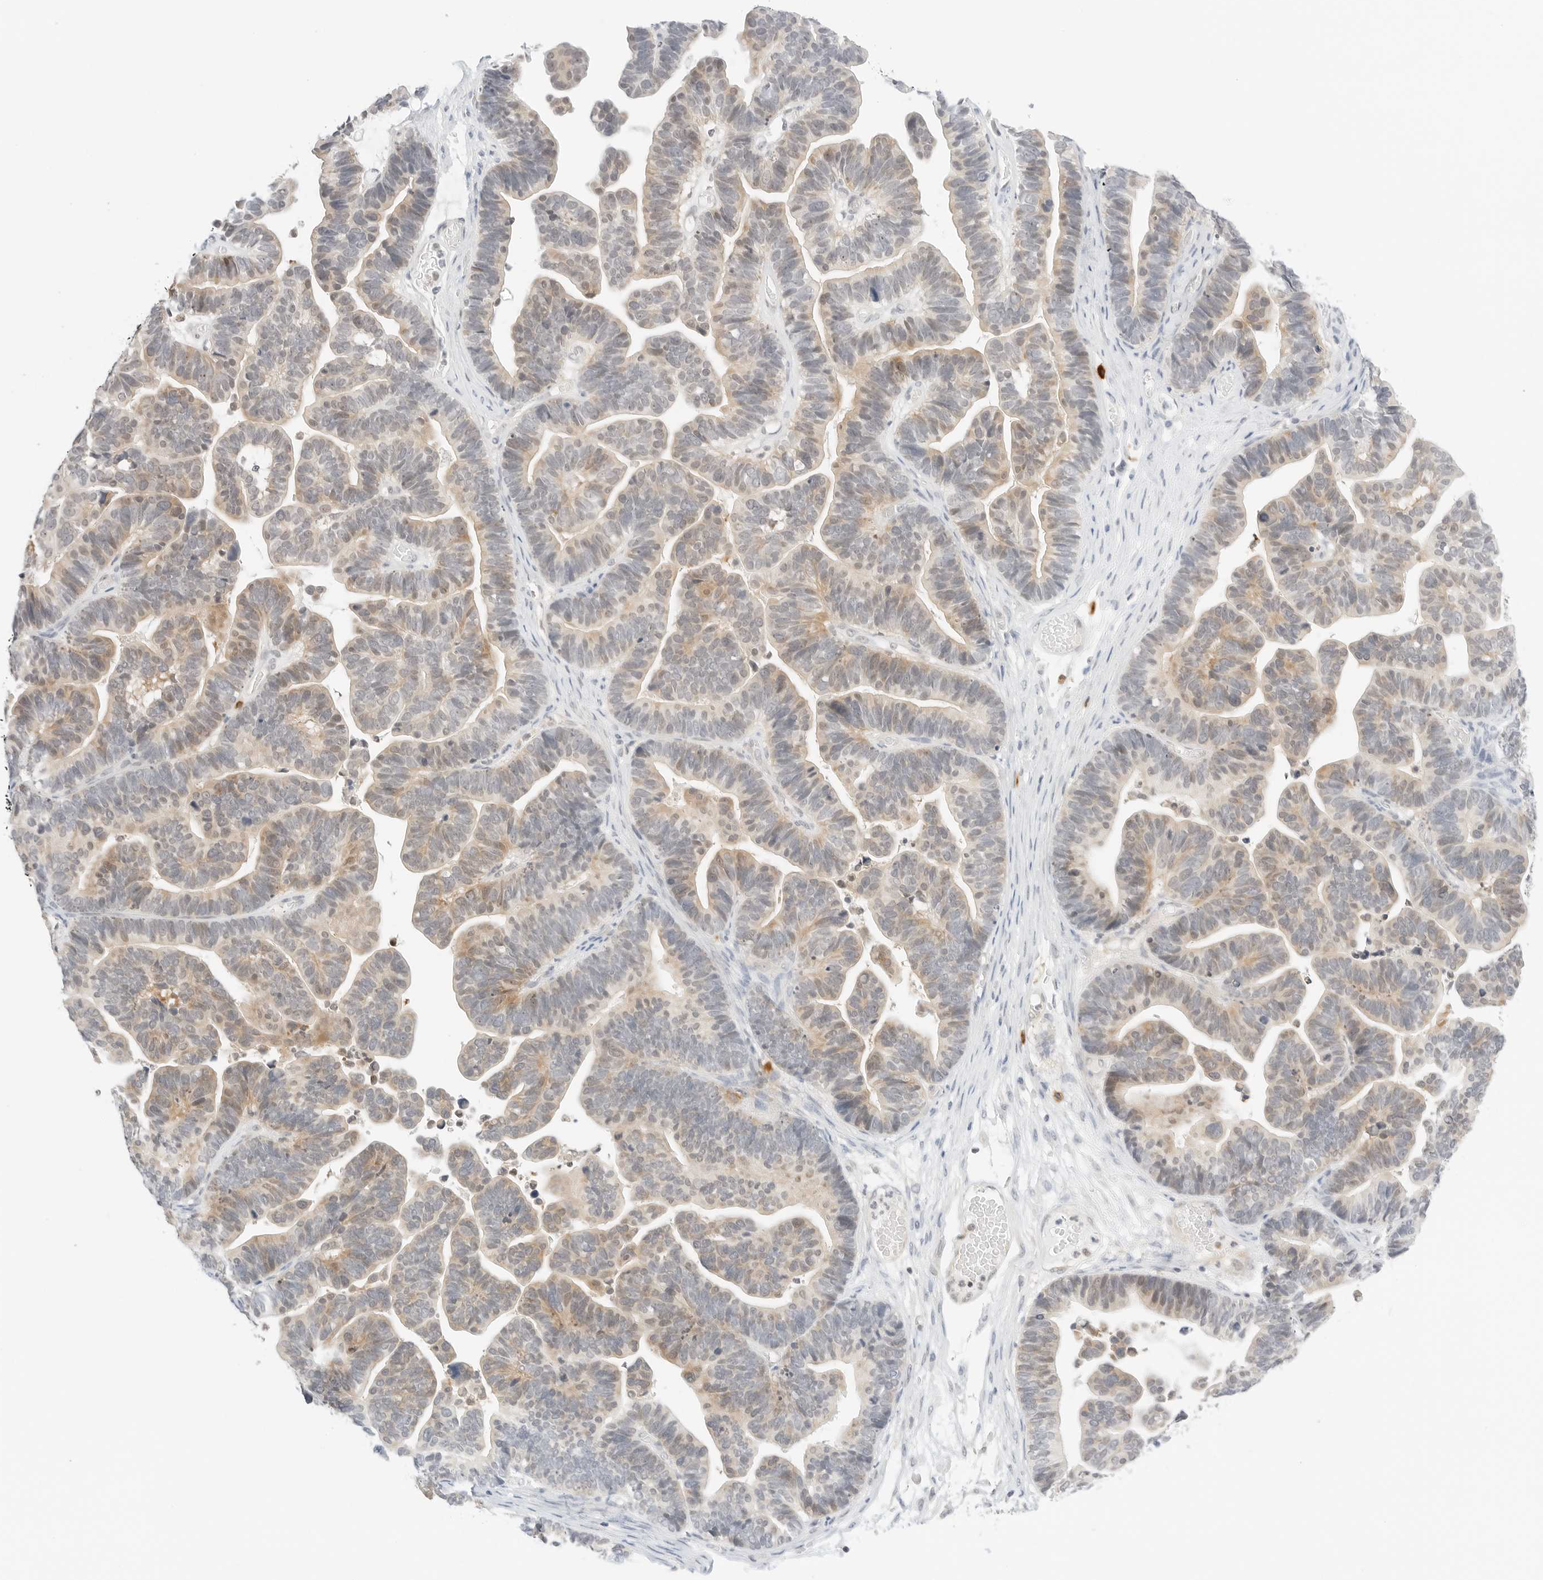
{"staining": {"intensity": "weak", "quantity": "25%-75%", "location": "cytoplasmic/membranous"}, "tissue": "ovarian cancer", "cell_type": "Tumor cells", "image_type": "cancer", "snomed": [{"axis": "morphology", "description": "Cystadenocarcinoma, serous, NOS"}, {"axis": "topography", "description": "Ovary"}], "caption": "IHC micrograph of neoplastic tissue: ovarian cancer stained using IHC demonstrates low levels of weak protein expression localized specifically in the cytoplasmic/membranous of tumor cells, appearing as a cytoplasmic/membranous brown color.", "gene": "TEKT2", "patient": {"sex": "female", "age": 56}}